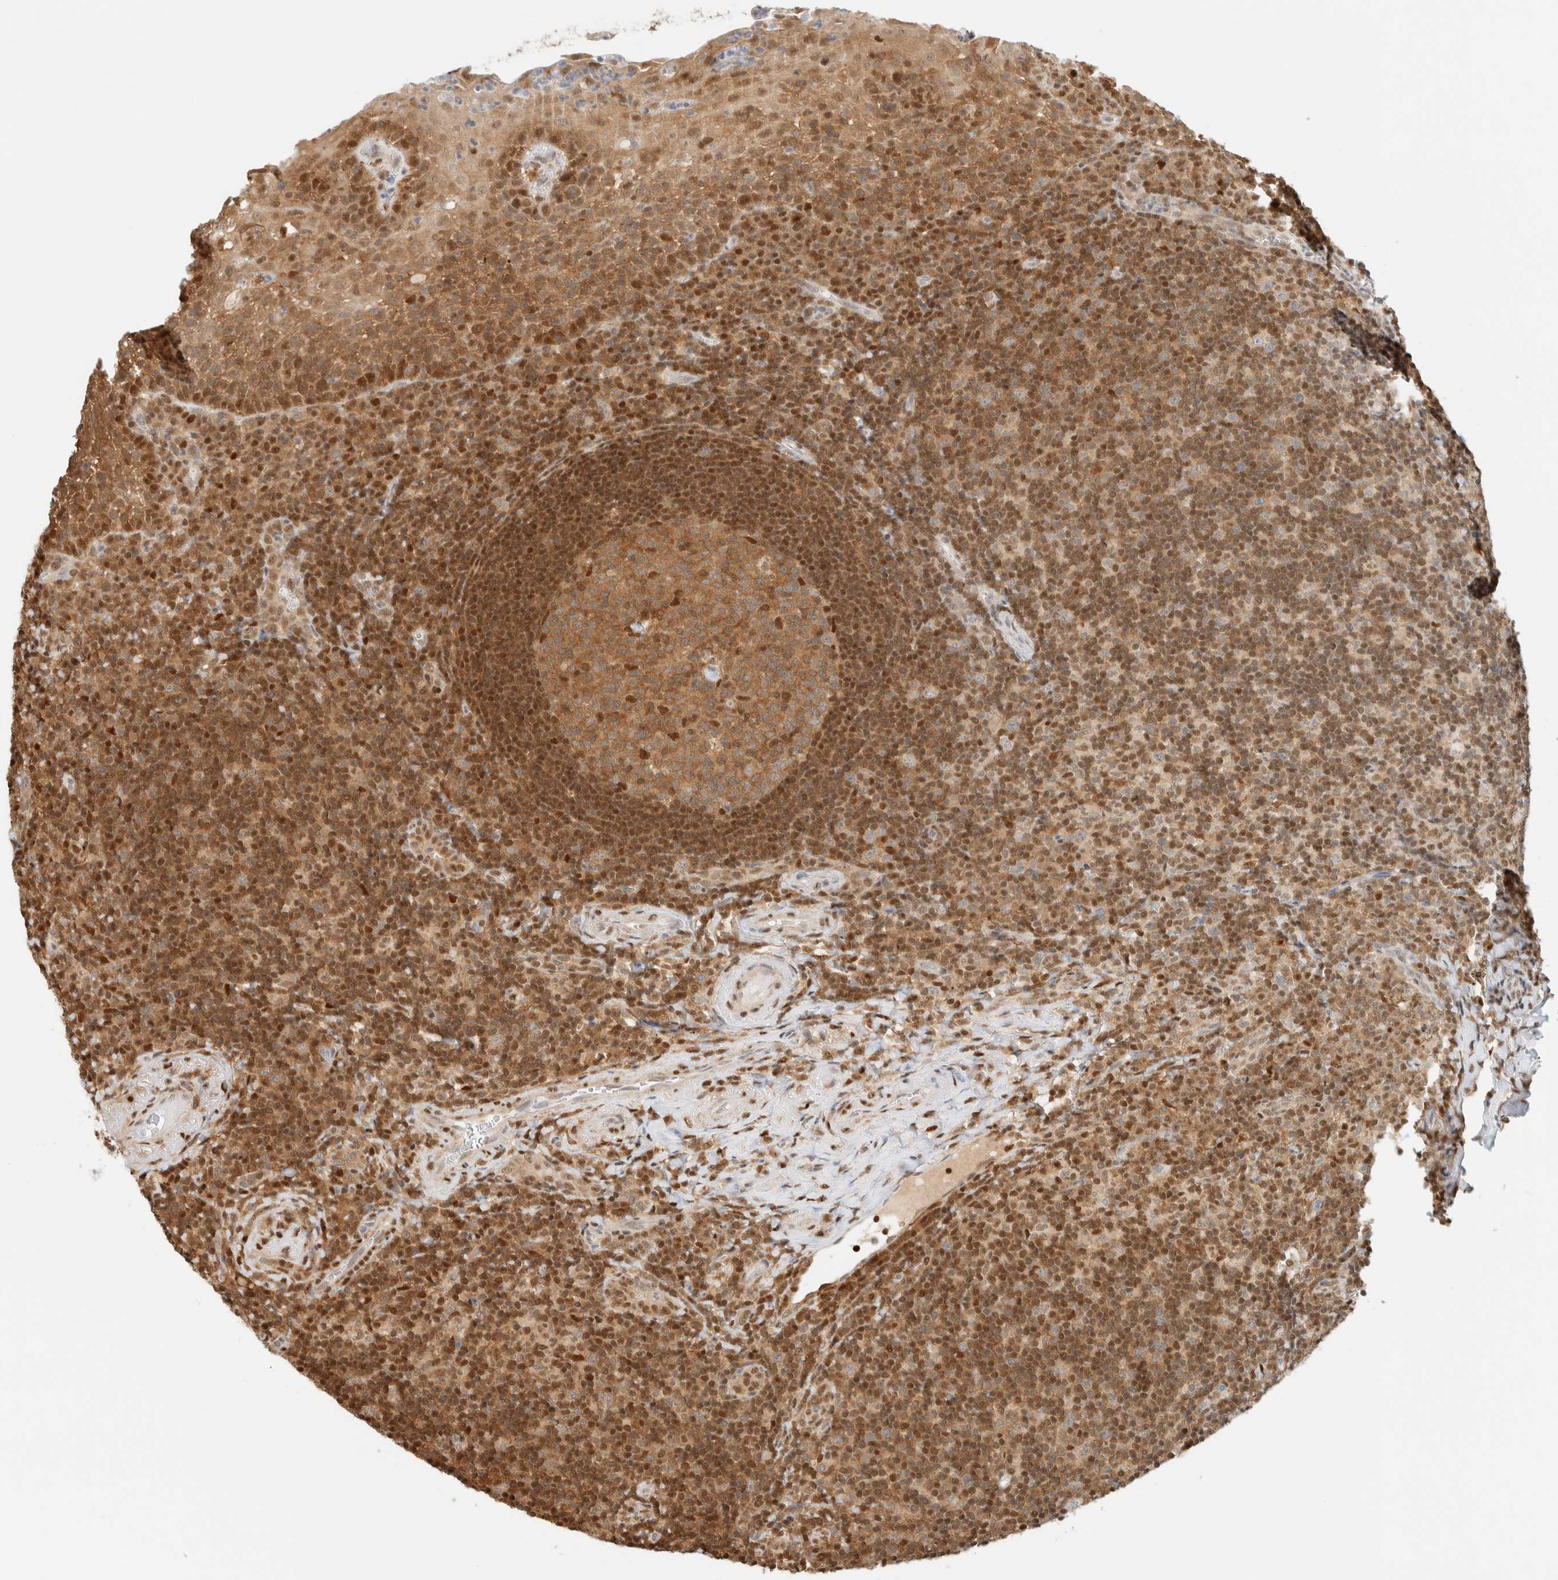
{"staining": {"intensity": "moderate", "quantity": ">75%", "location": "cytoplasmic/membranous,nuclear"}, "tissue": "tonsil", "cell_type": "Germinal center cells", "image_type": "normal", "snomed": [{"axis": "morphology", "description": "Normal tissue, NOS"}, {"axis": "topography", "description": "Tonsil"}], "caption": "Immunohistochemical staining of benign human tonsil displays moderate cytoplasmic/membranous,nuclear protein staining in about >75% of germinal center cells.", "gene": "ZBTB37", "patient": {"sex": "male", "age": 37}}